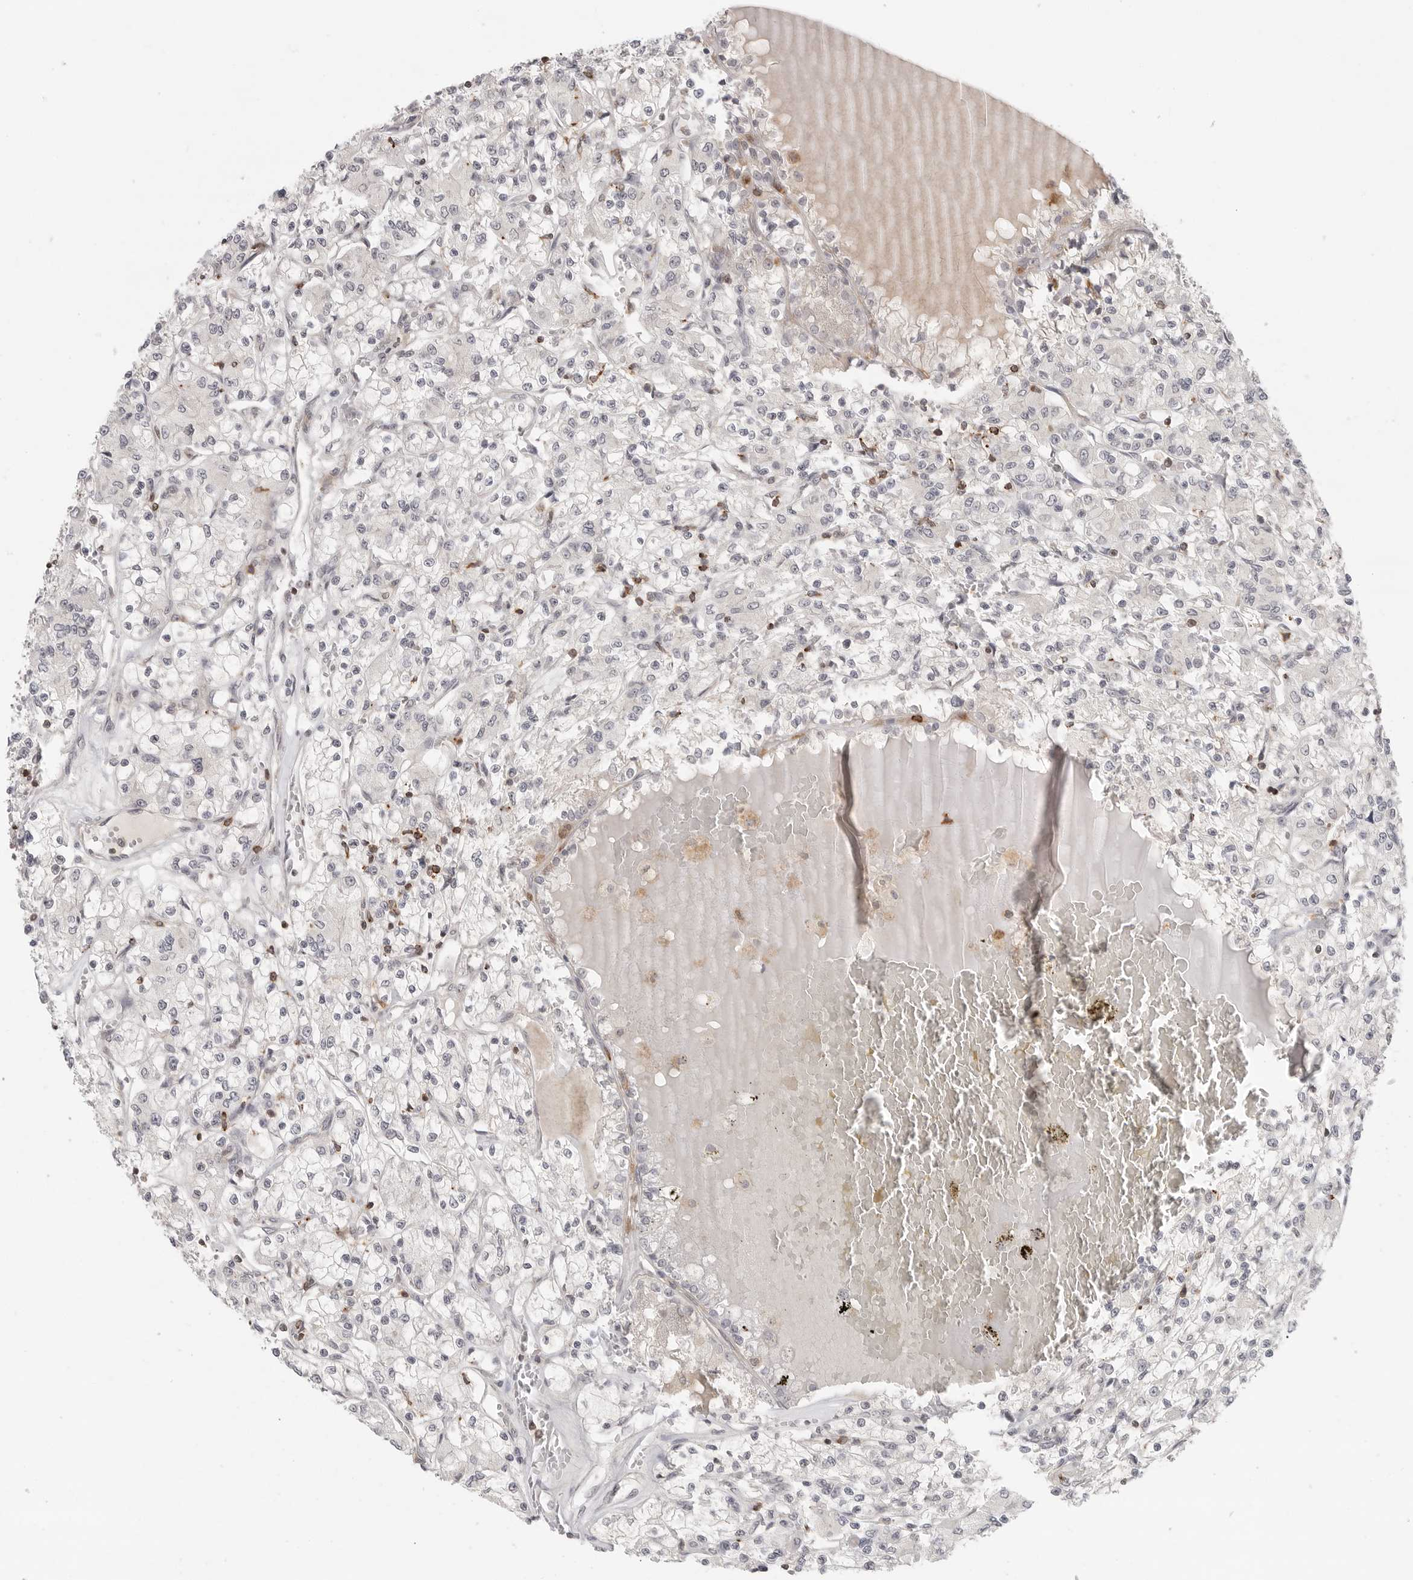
{"staining": {"intensity": "negative", "quantity": "none", "location": "none"}, "tissue": "renal cancer", "cell_type": "Tumor cells", "image_type": "cancer", "snomed": [{"axis": "morphology", "description": "Adenocarcinoma, NOS"}, {"axis": "topography", "description": "Kidney"}], "caption": "An IHC image of renal cancer is shown. There is no staining in tumor cells of renal cancer.", "gene": "SH3KBP1", "patient": {"sex": "female", "age": 59}}